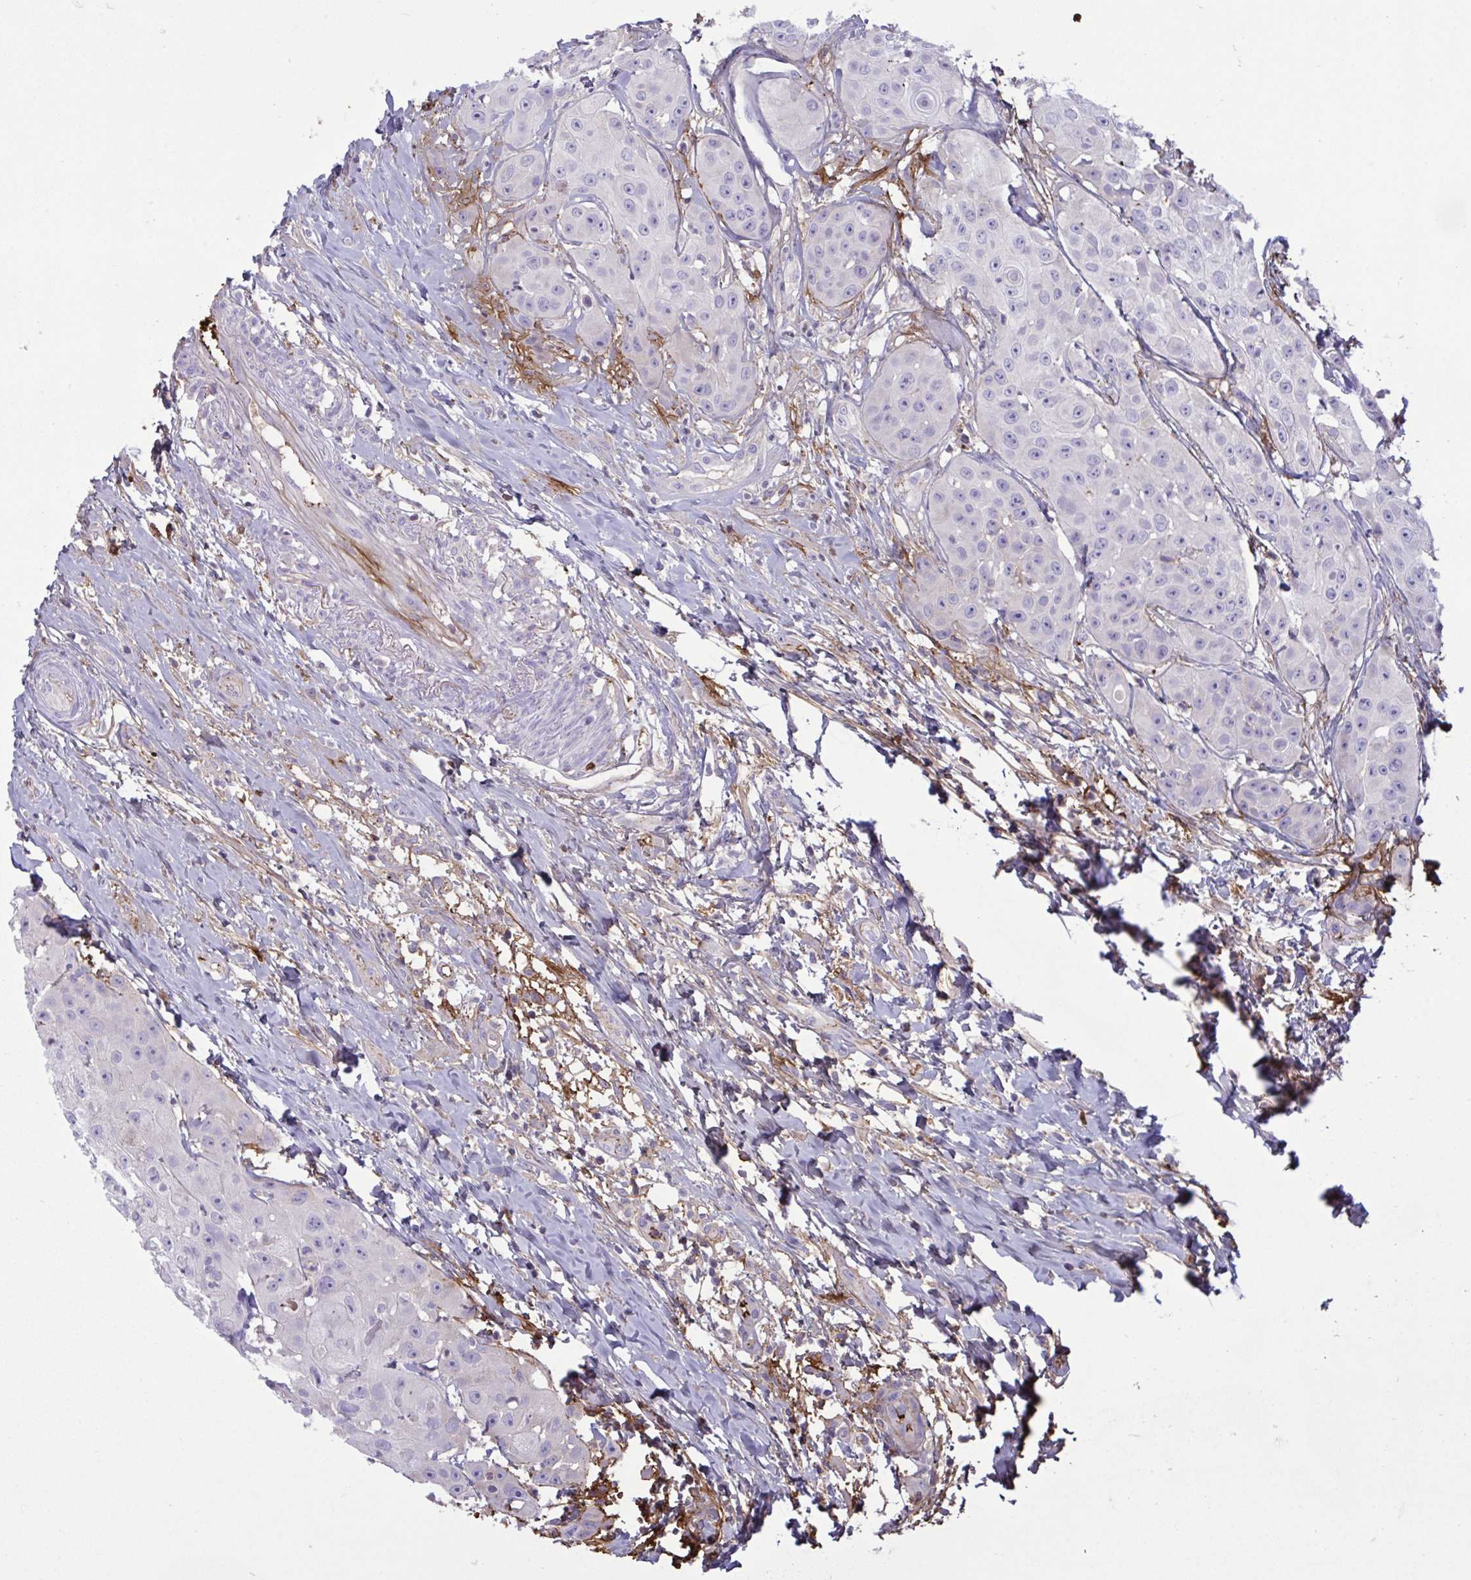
{"staining": {"intensity": "negative", "quantity": "none", "location": "none"}, "tissue": "head and neck cancer", "cell_type": "Tumor cells", "image_type": "cancer", "snomed": [{"axis": "morphology", "description": "Squamous cell carcinoma, NOS"}, {"axis": "topography", "description": "Head-Neck"}], "caption": "An immunohistochemistry image of head and neck cancer is shown. There is no staining in tumor cells of head and neck cancer.", "gene": "IL1R1", "patient": {"sex": "male", "age": 83}}